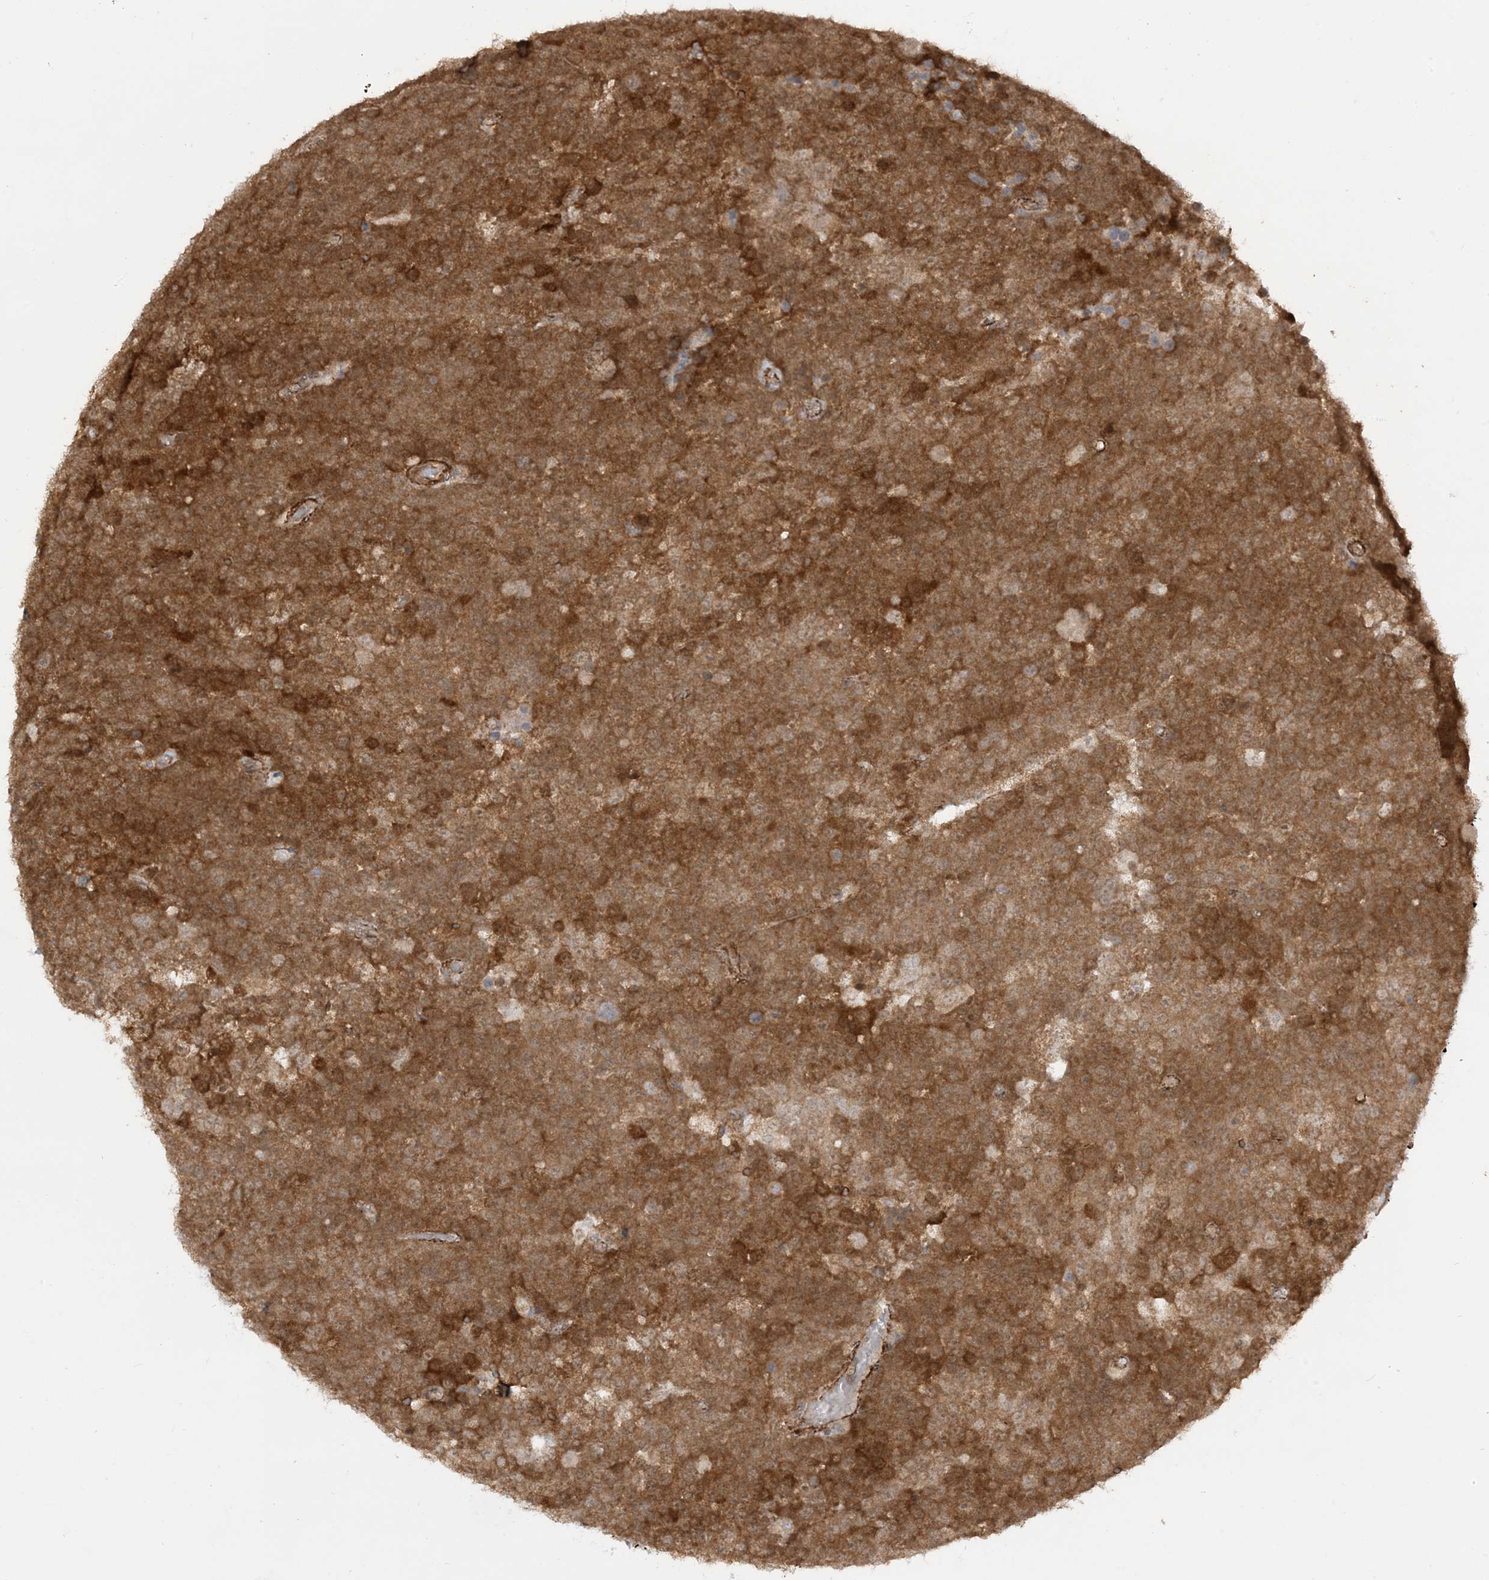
{"staining": {"intensity": "strong", "quantity": ">75%", "location": "cytoplasmic/membranous"}, "tissue": "testis cancer", "cell_type": "Tumor cells", "image_type": "cancer", "snomed": [{"axis": "morphology", "description": "Seminoma, NOS"}, {"axis": "topography", "description": "Testis"}], "caption": "An image of testis cancer (seminoma) stained for a protein displays strong cytoplasmic/membranous brown staining in tumor cells.", "gene": "TBCC", "patient": {"sex": "male", "age": 71}}